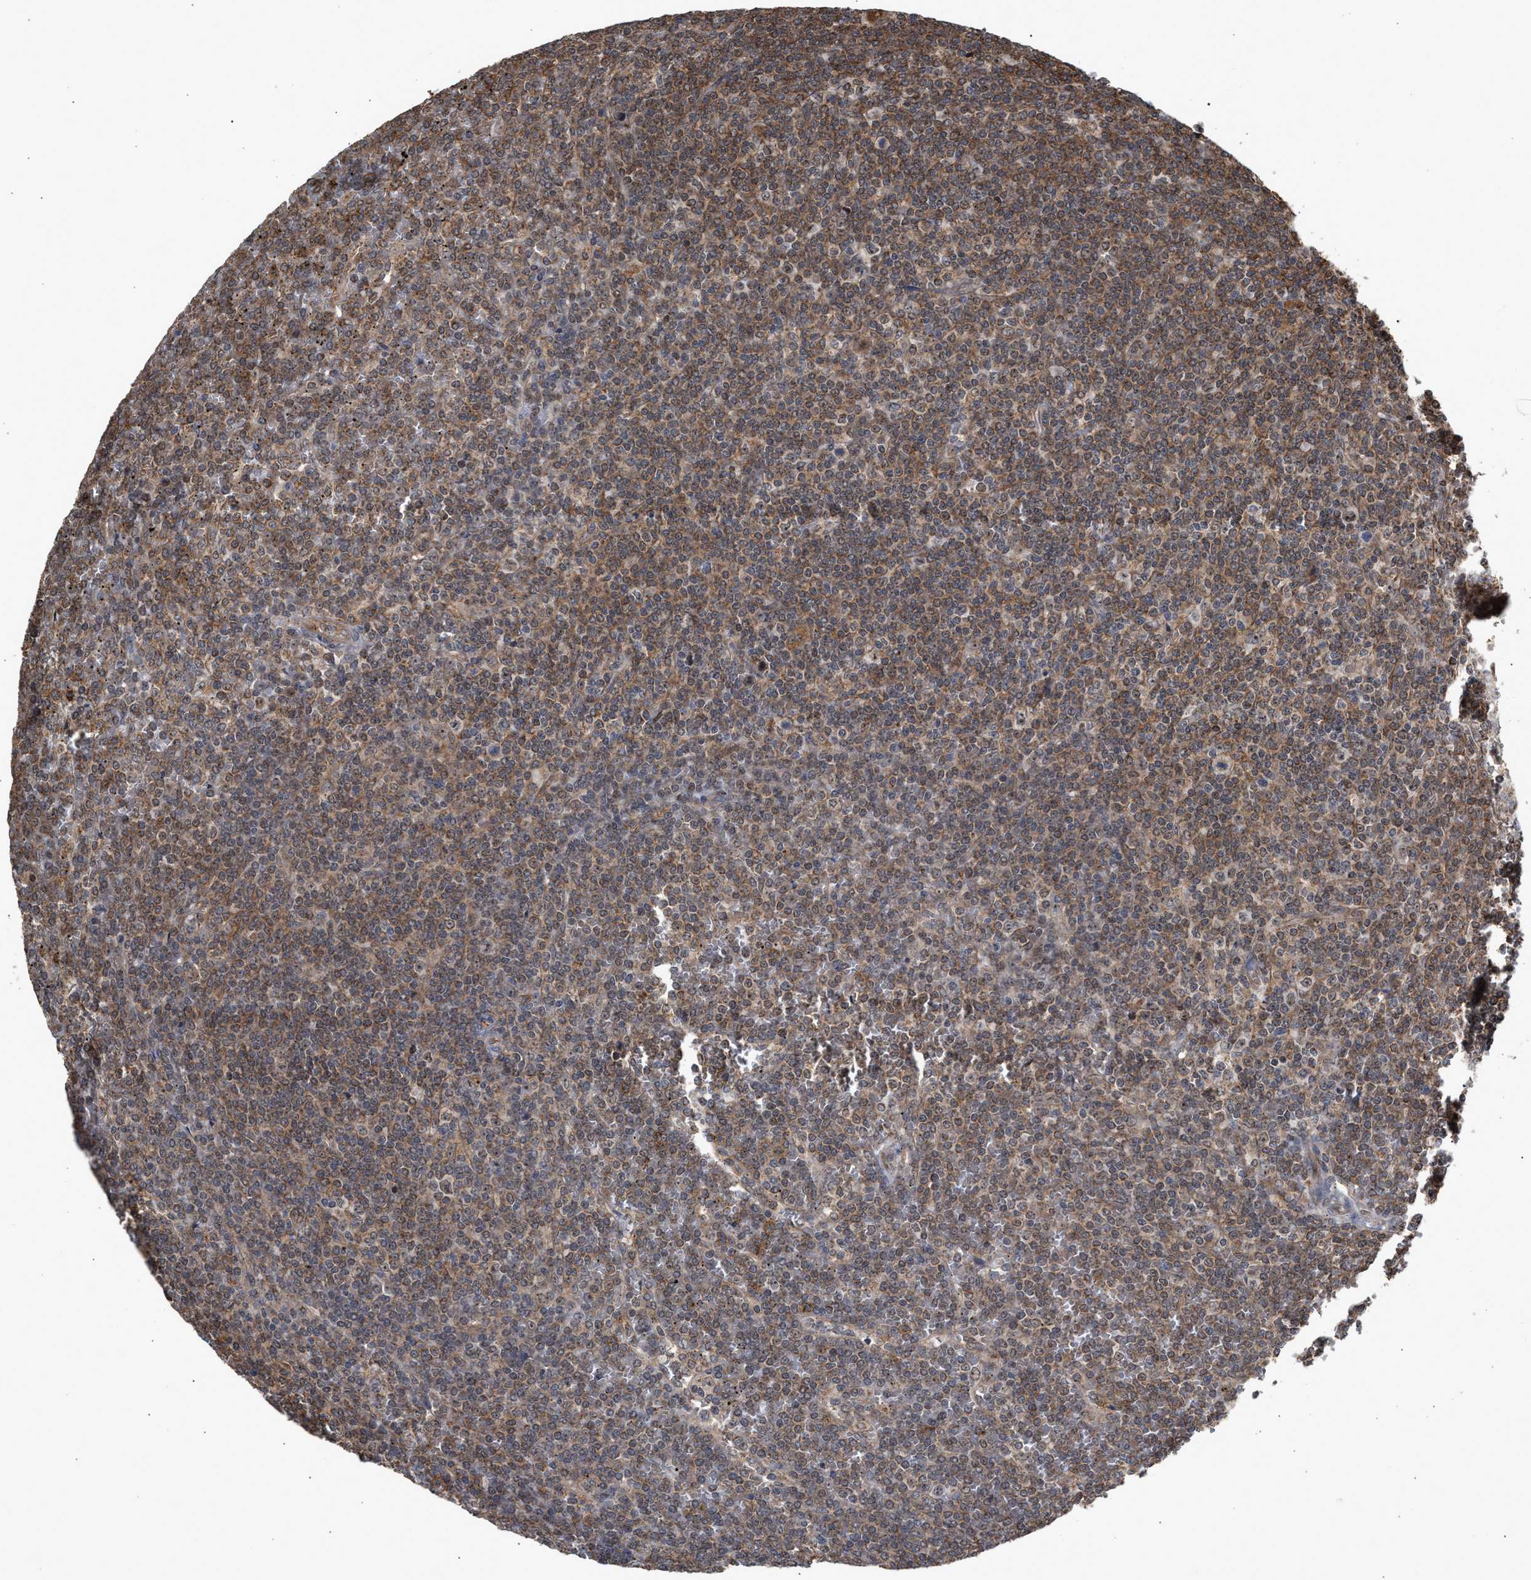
{"staining": {"intensity": "moderate", "quantity": ">75%", "location": "cytoplasmic/membranous,nuclear"}, "tissue": "lymphoma", "cell_type": "Tumor cells", "image_type": "cancer", "snomed": [{"axis": "morphology", "description": "Malignant lymphoma, non-Hodgkin's type, Low grade"}, {"axis": "topography", "description": "Spleen"}], "caption": "IHC staining of lymphoma, which displays medium levels of moderate cytoplasmic/membranous and nuclear expression in approximately >75% of tumor cells indicating moderate cytoplasmic/membranous and nuclear protein staining. The staining was performed using DAB (brown) for protein detection and nuclei were counterstained in hematoxylin (blue).", "gene": "EXOSC2", "patient": {"sex": "female", "age": 19}}